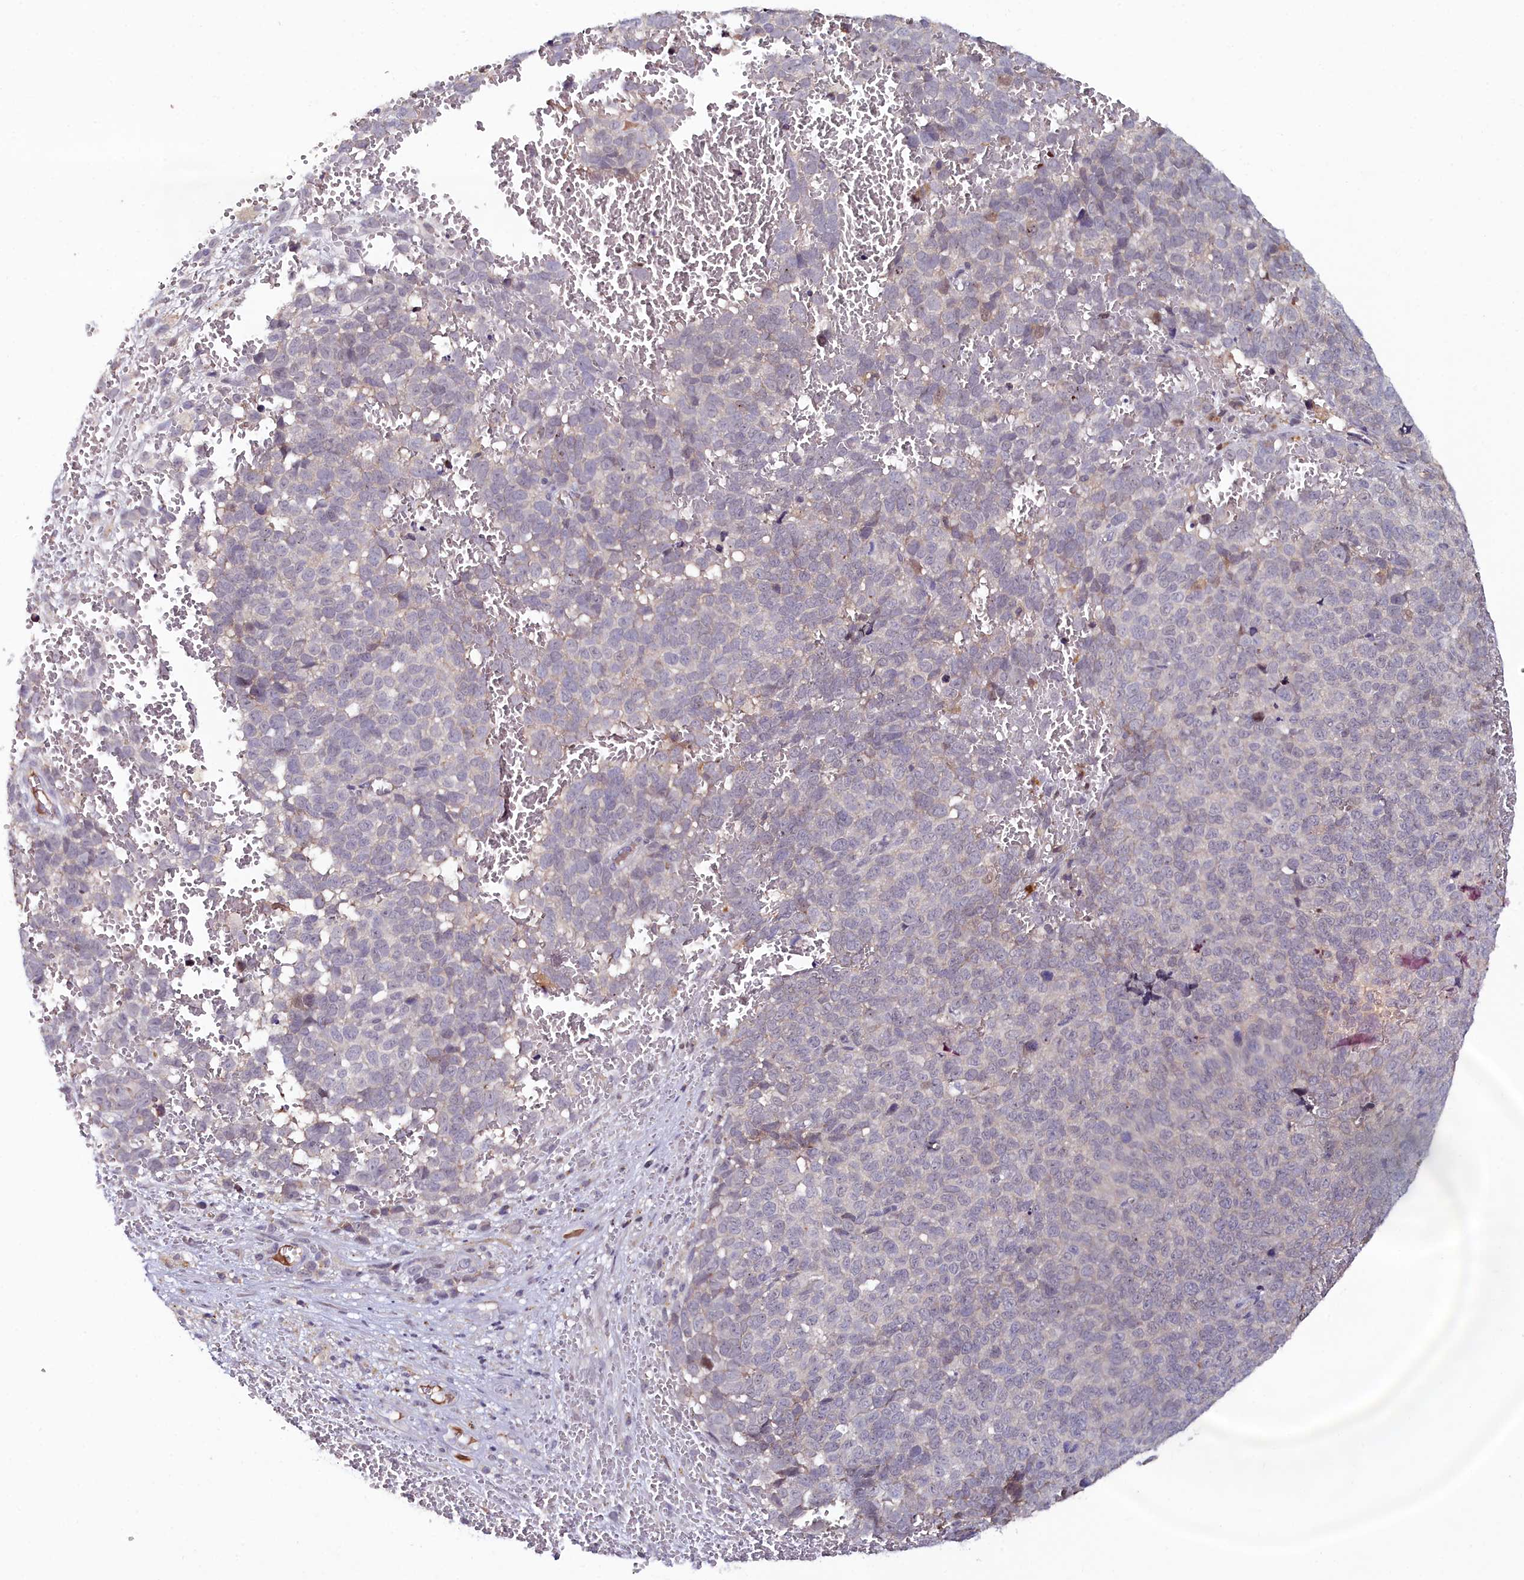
{"staining": {"intensity": "negative", "quantity": "none", "location": "none"}, "tissue": "melanoma", "cell_type": "Tumor cells", "image_type": "cancer", "snomed": [{"axis": "morphology", "description": "Malignant melanoma, NOS"}, {"axis": "topography", "description": "Nose, NOS"}], "caption": "An image of human melanoma is negative for staining in tumor cells.", "gene": "KCTD18", "patient": {"sex": "female", "age": 48}}